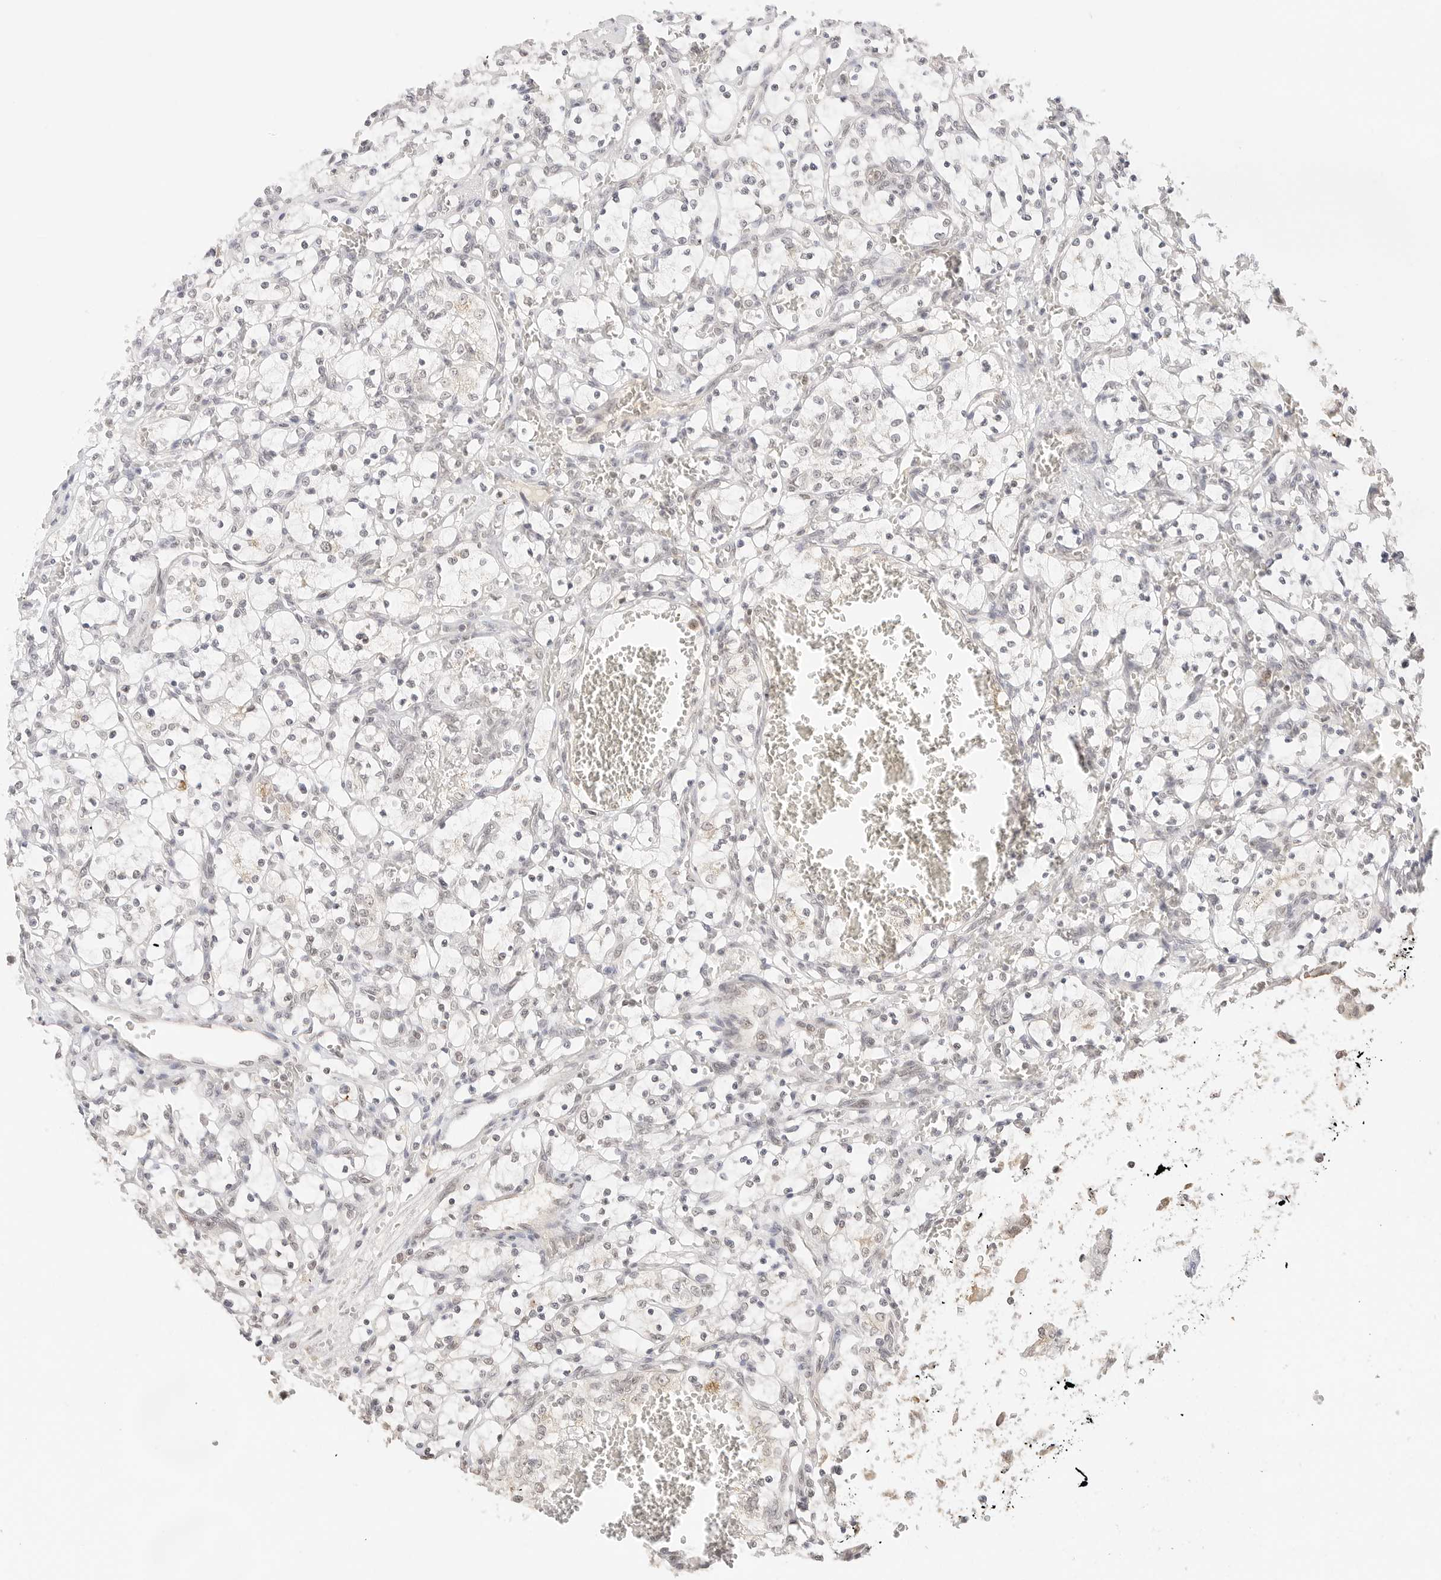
{"staining": {"intensity": "negative", "quantity": "none", "location": "none"}, "tissue": "renal cancer", "cell_type": "Tumor cells", "image_type": "cancer", "snomed": [{"axis": "morphology", "description": "Adenocarcinoma, NOS"}, {"axis": "topography", "description": "Kidney"}], "caption": "This is an immunohistochemistry photomicrograph of renal cancer (adenocarcinoma). There is no positivity in tumor cells.", "gene": "SEPTIN4", "patient": {"sex": "female", "age": 69}}